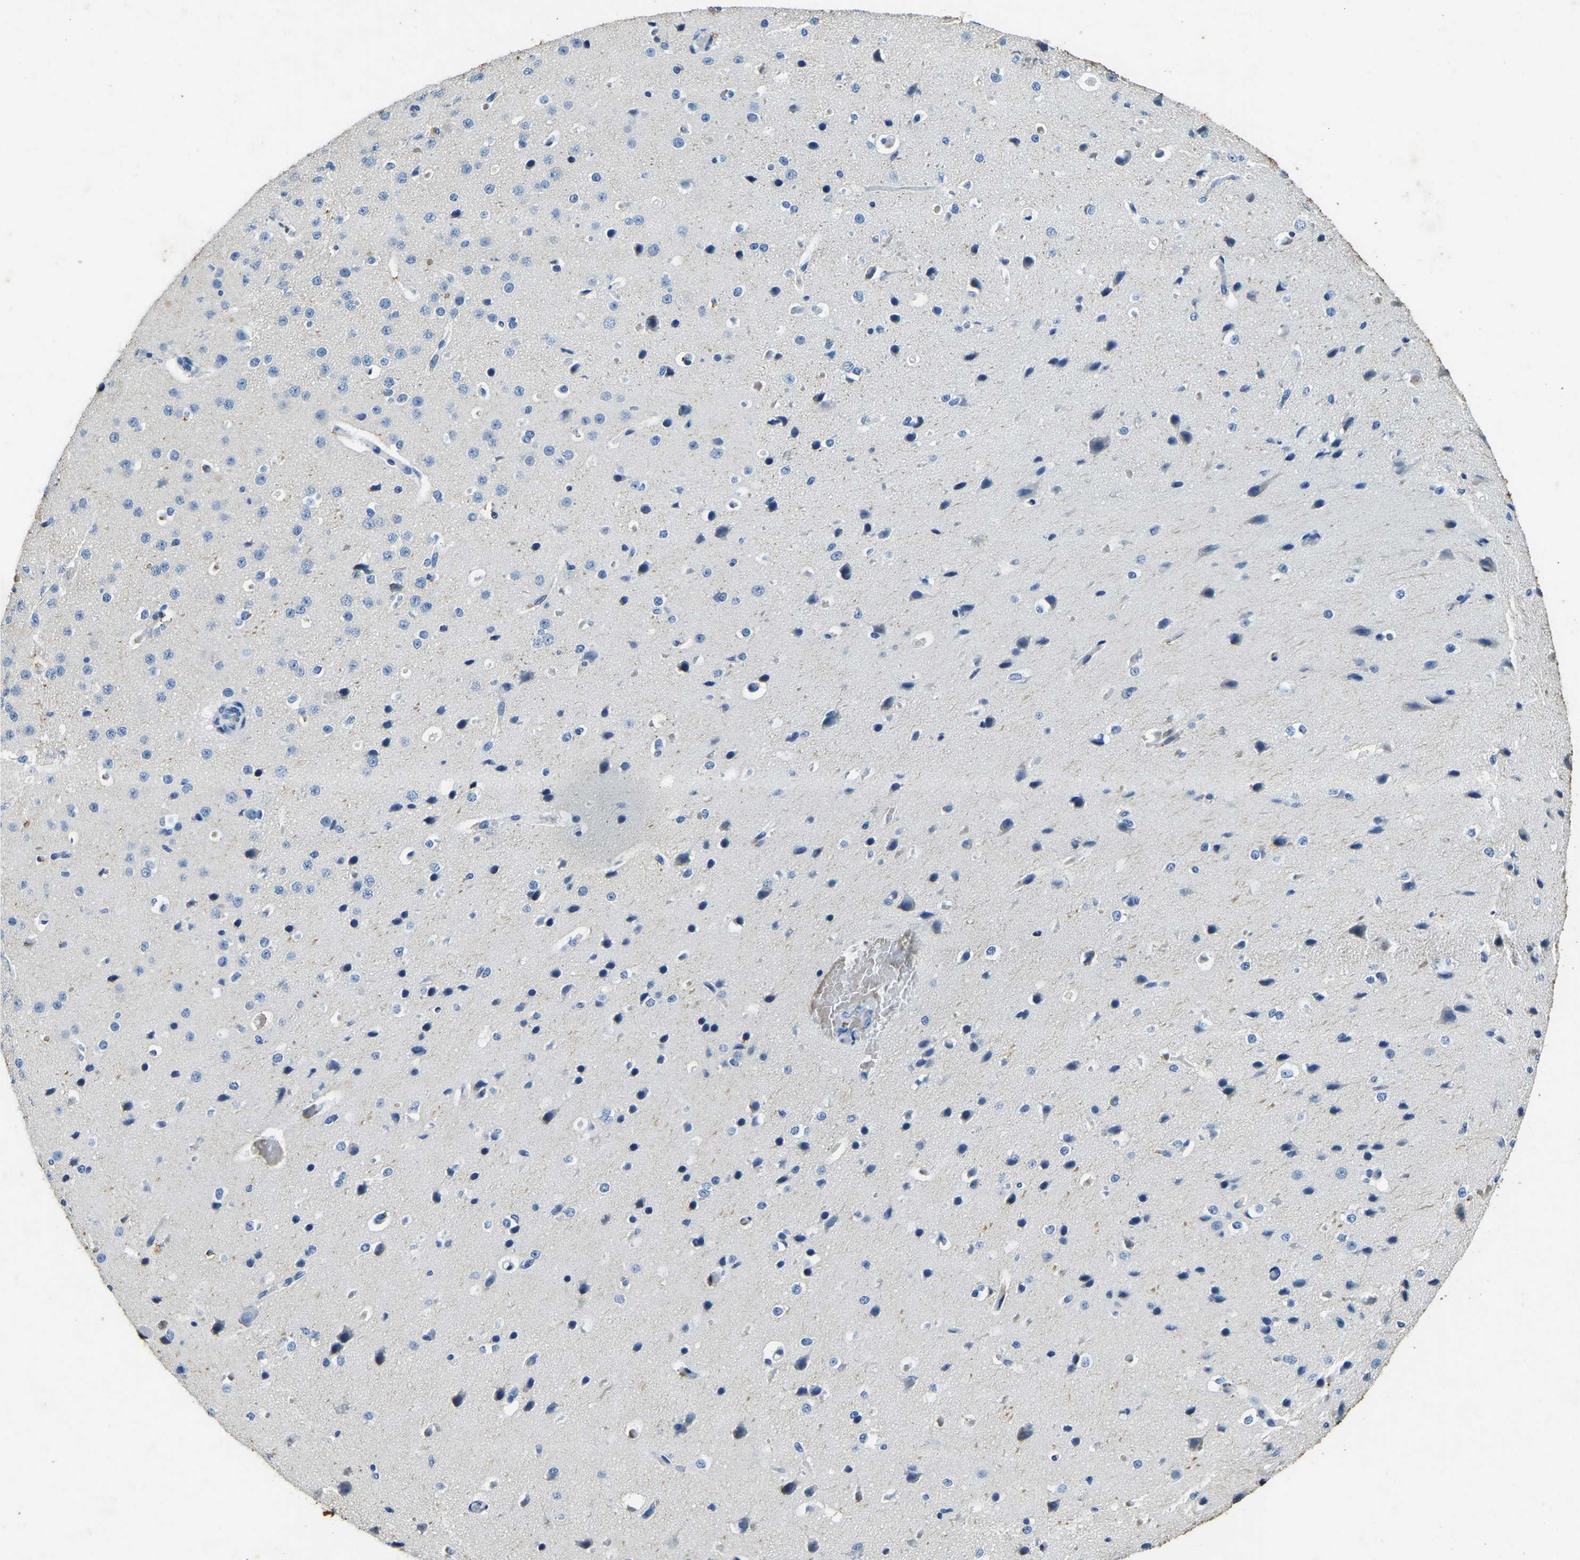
{"staining": {"intensity": "negative", "quantity": "none", "location": "none"}, "tissue": "cerebral cortex", "cell_type": "Endothelial cells", "image_type": "normal", "snomed": [{"axis": "morphology", "description": "Normal tissue, NOS"}, {"axis": "morphology", "description": "Developmental malformation"}, {"axis": "topography", "description": "Cerebral cortex"}], "caption": "A photomicrograph of cerebral cortex stained for a protein reveals no brown staining in endothelial cells. Nuclei are stained in blue.", "gene": "UBN2", "patient": {"sex": "female", "age": 30}}